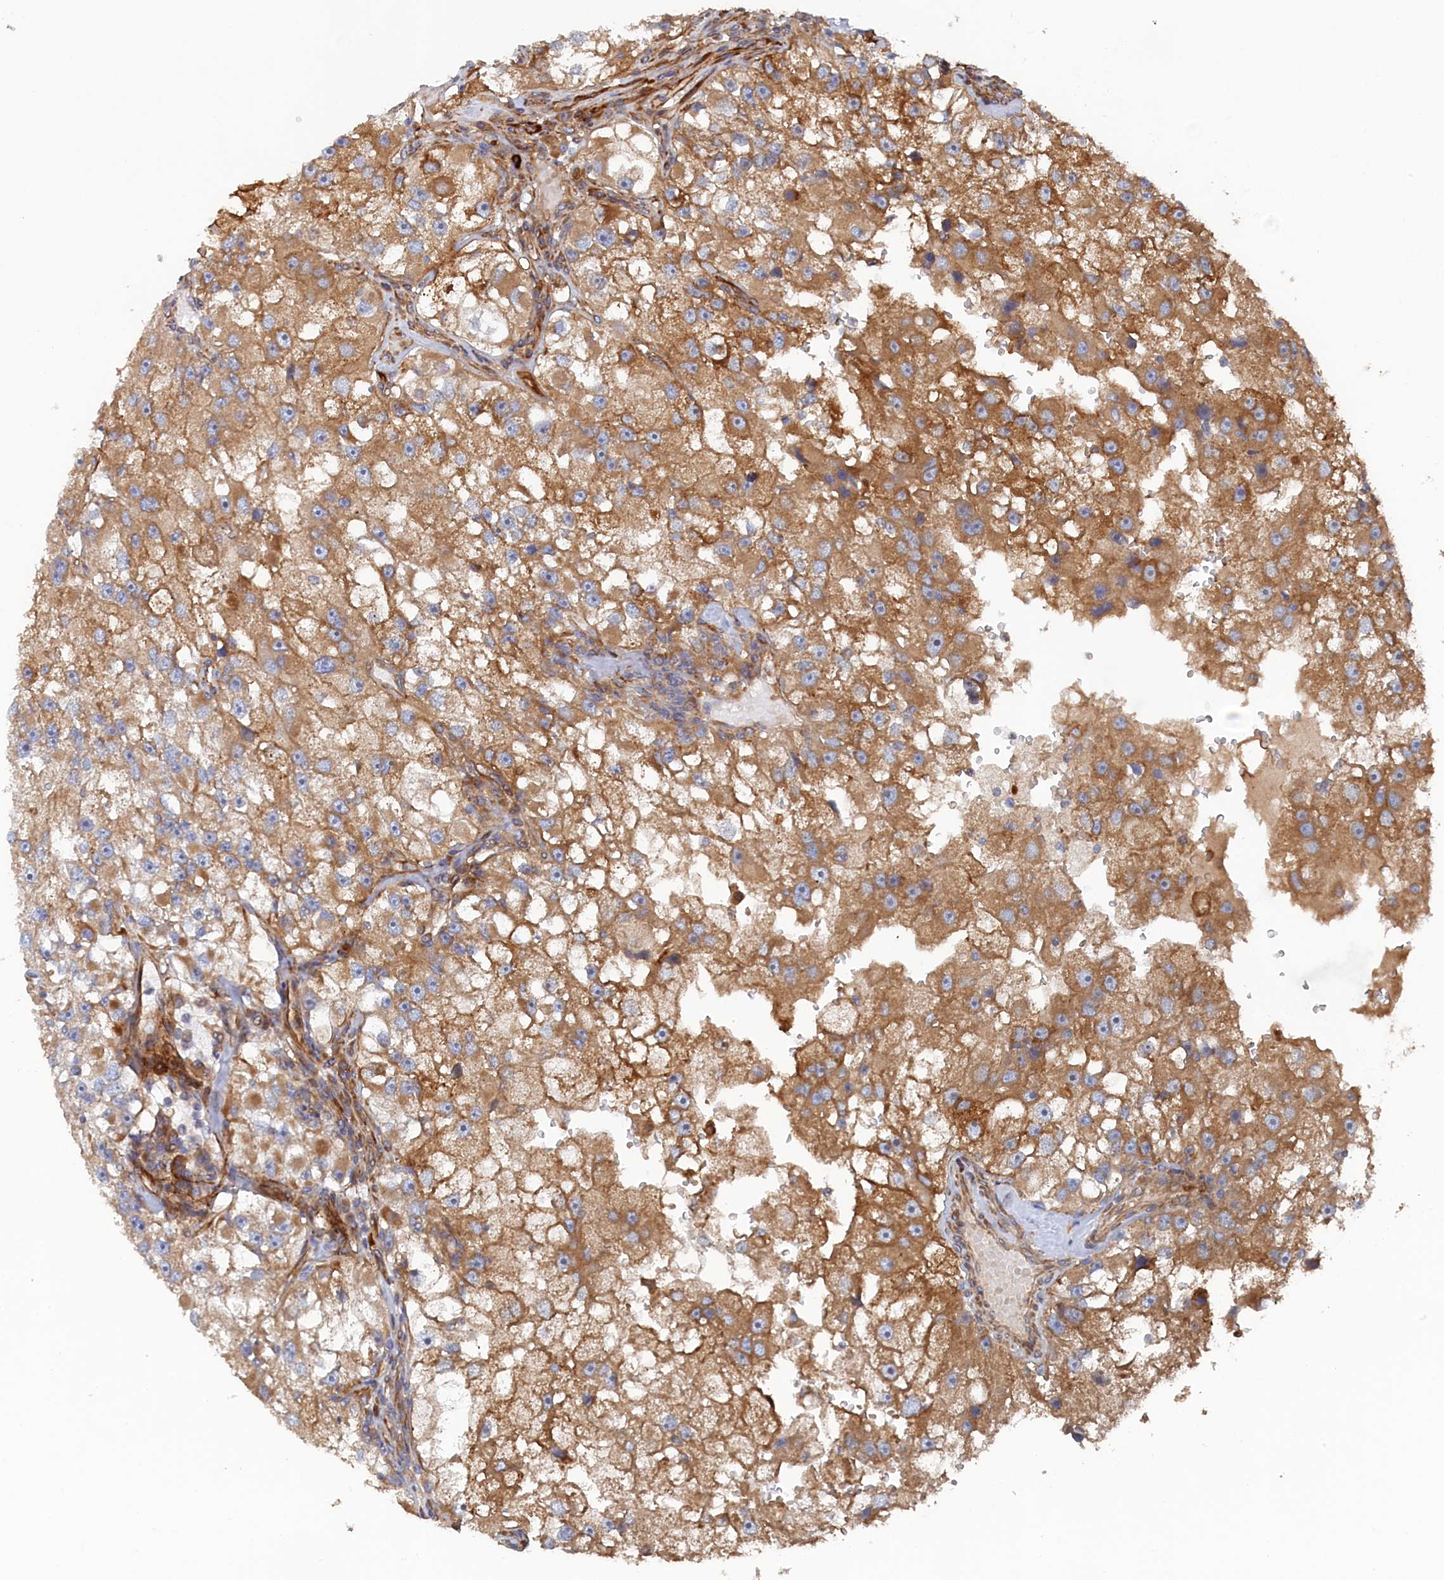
{"staining": {"intensity": "moderate", "quantity": ">75%", "location": "cytoplasmic/membranous"}, "tissue": "renal cancer", "cell_type": "Tumor cells", "image_type": "cancer", "snomed": [{"axis": "morphology", "description": "Adenocarcinoma, NOS"}, {"axis": "topography", "description": "Kidney"}], "caption": "The histopathology image shows immunohistochemical staining of renal cancer. There is moderate cytoplasmic/membranous staining is seen in approximately >75% of tumor cells.", "gene": "TMEM196", "patient": {"sex": "male", "age": 63}}